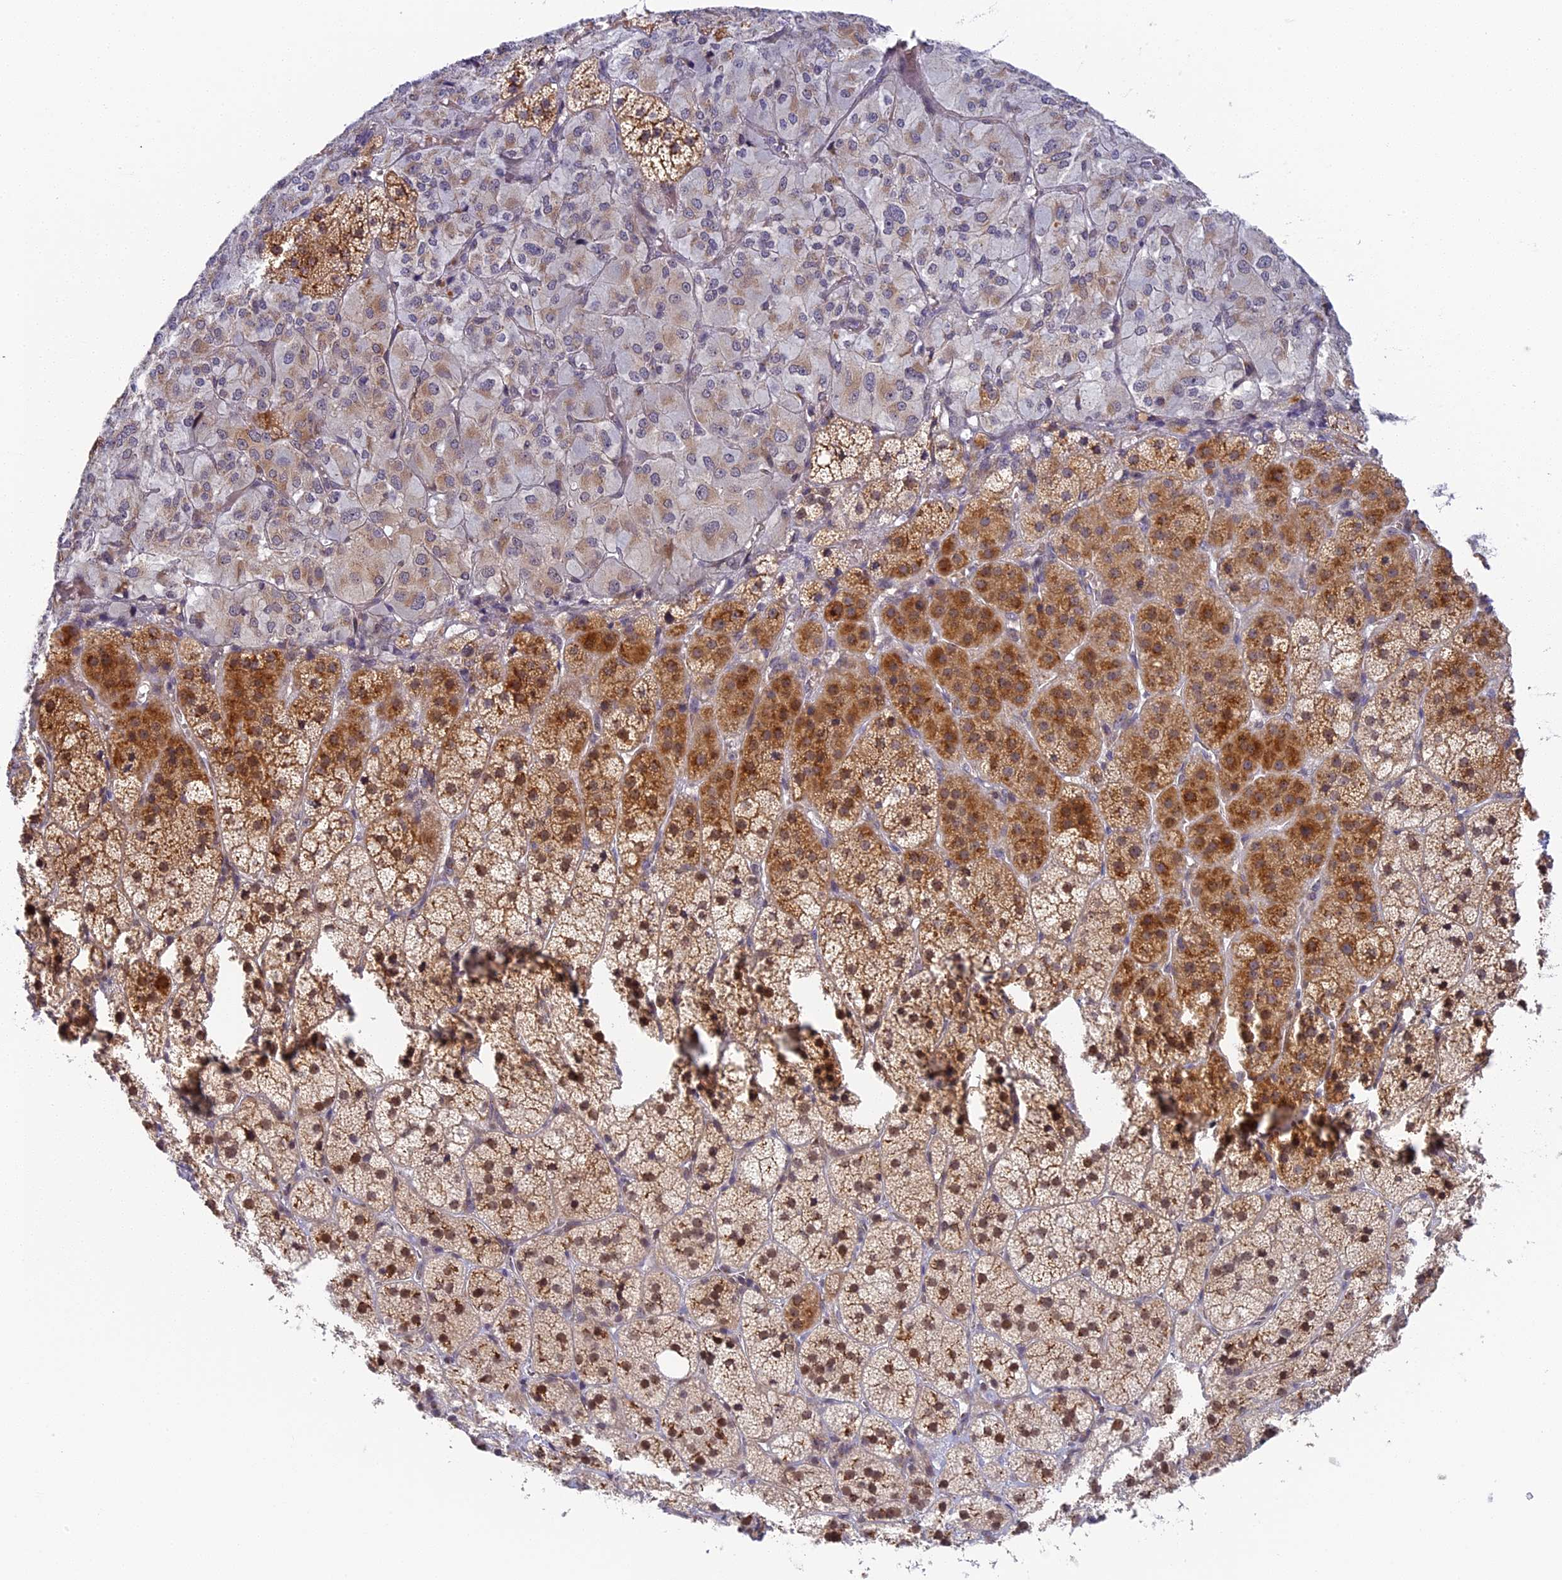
{"staining": {"intensity": "moderate", "quantity": "25%-75%", "location": "cytoplasmic/membranous,nuclear"}, "tissue": "adrenal gland", "cell_type": "Glandular cells", "image_type": "normal", "snomed": [{"axis": "morphology", "description": "Normal tissue, NOS"}, {"axis": "topography", "description": "Adrenal gland"}], "caption": "This is an image of immunohistochemistry (IHC) staining of unremarkable adrenal gland, which shows moderate staining in the cytoplasmic/membranous,nuclear of glandular cells.", "gene": "HEATR5B", "patient": {"sex": "female", "age": 44}}